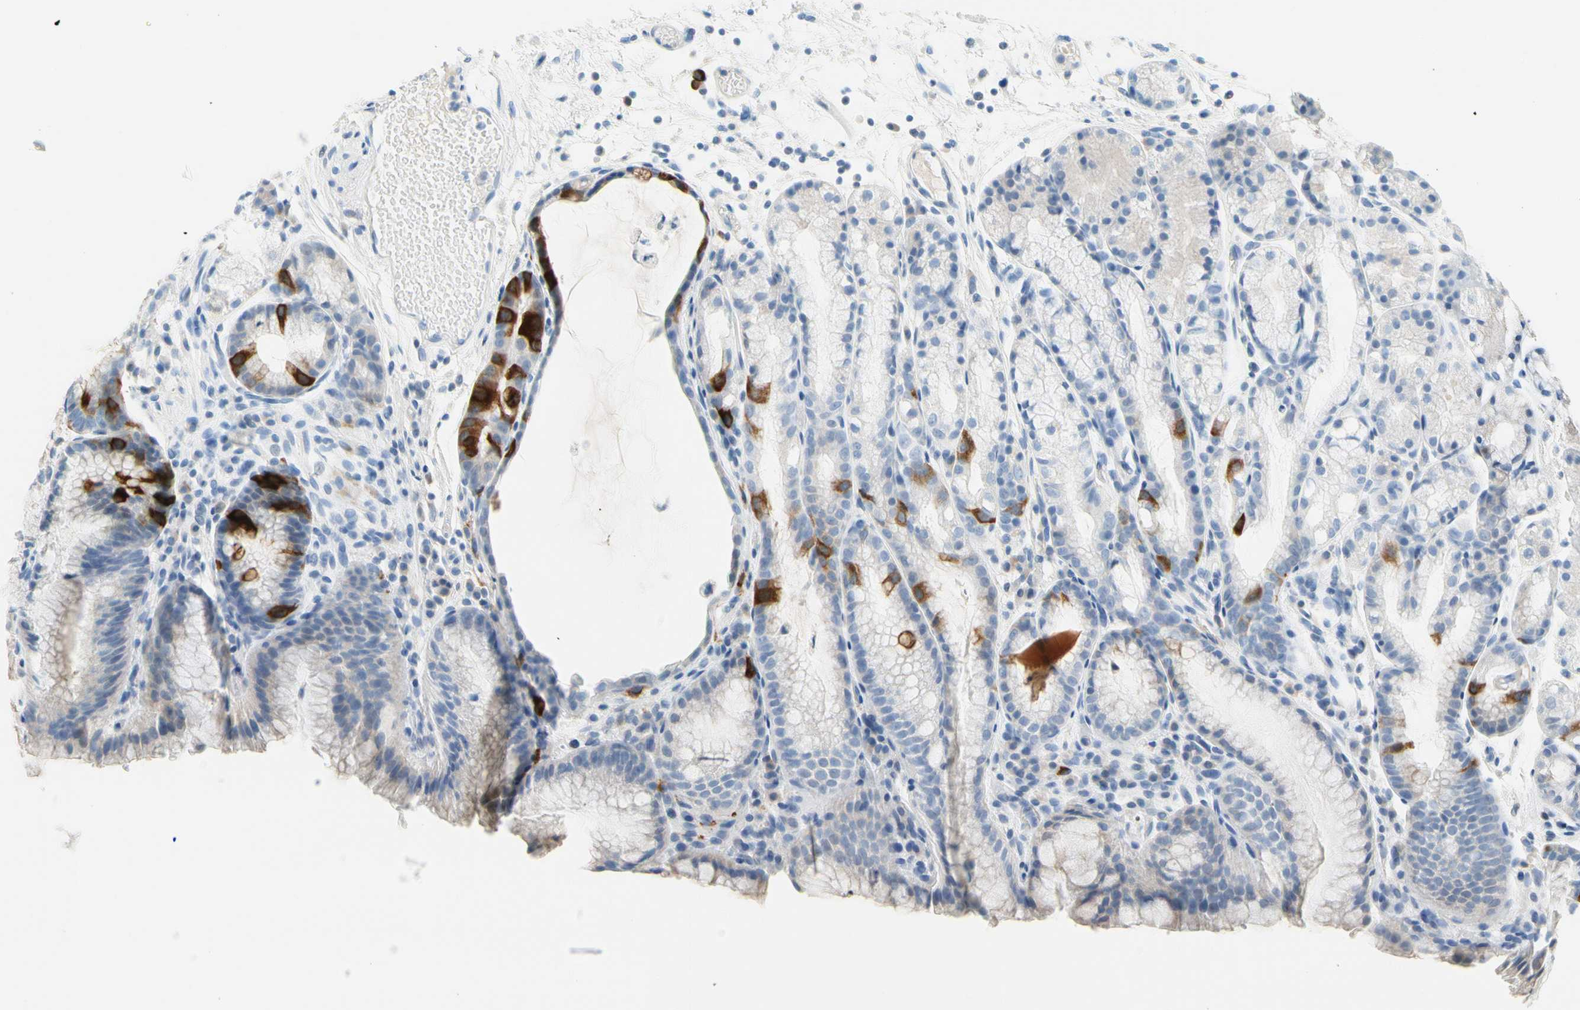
{"staining": {"intensity": "strong", "quantity": "<25%", "location": "cytoplasmic/membranous"}, "tissue": "stomach", "cell_type": "Glandular cells", "image_type": "normal", "snomed": [{"axis": "morphology", "description": "Normal tissue, NOS"}, {"axis": "topography", "description": "Stomach, upper"}], "caption": "Stomach stained with DAB immunohistochemistry (IHC) shows medium levels of strong cytoplasmic/membranous expression in about <25% of glandular cells.", "gene": "TACC3", "patient": {"sex": "male", "age": 72}}